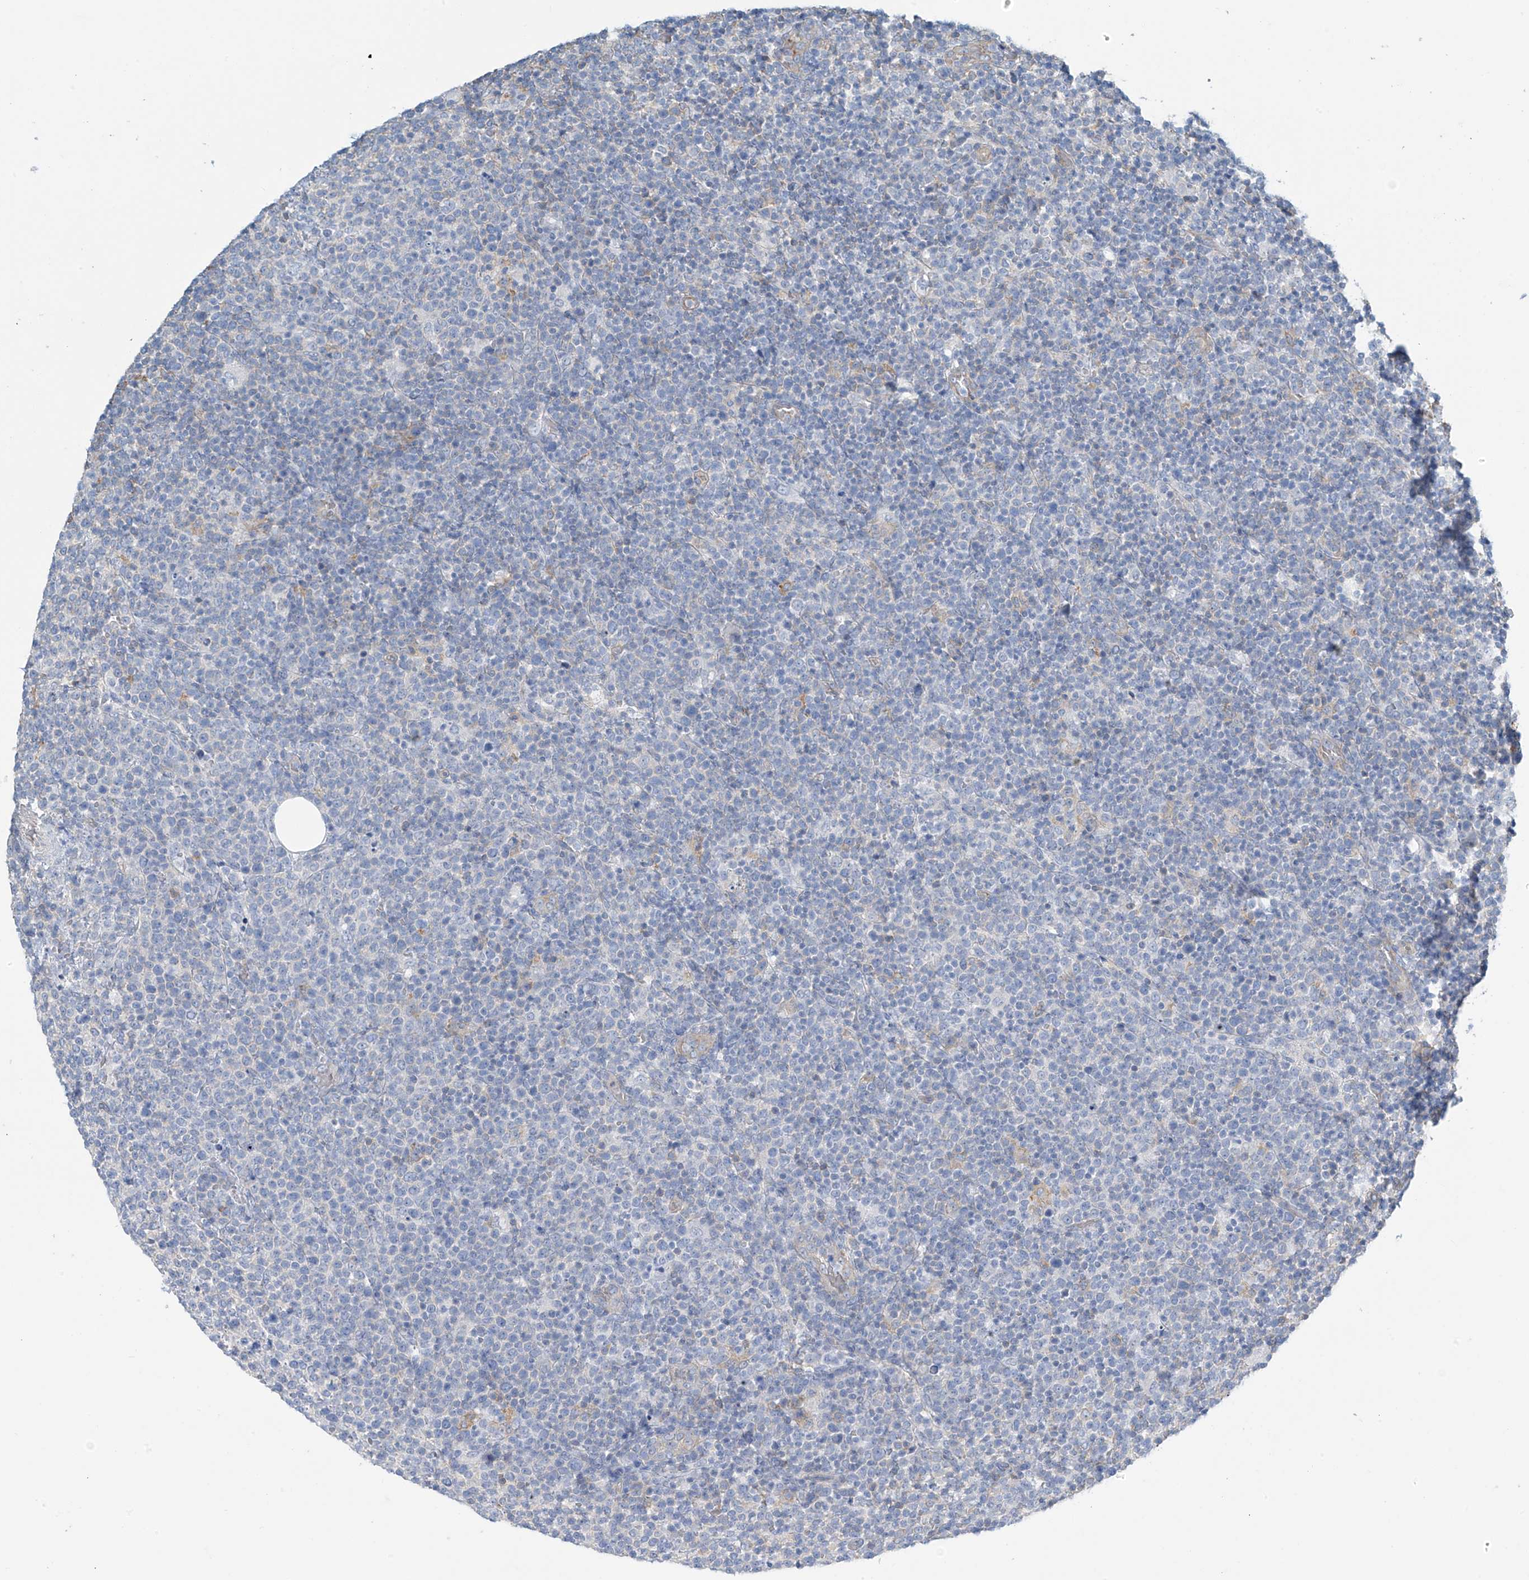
{"staining": {"intensity": "negative", "quantity": "none", "location": "none"}, "tissue": "lymphoma", "cell_type": "Tumor cells", "image_type": "cancer", "snomed": [{"axis": "morphology", "description": "Malignant lymphoma, non-Hodgkin's type, High grade"}, {"axis": "topography", "description": "Lymph node"}], "caption": "A high-resolution image shows IHC staining of malignant lymphoma, non-Hodgkin's type (high-grade), which exhibits no significant staining in tumor cells.", "gene": "ZNF846", "patient": {"sex": "male", "age": 61}}